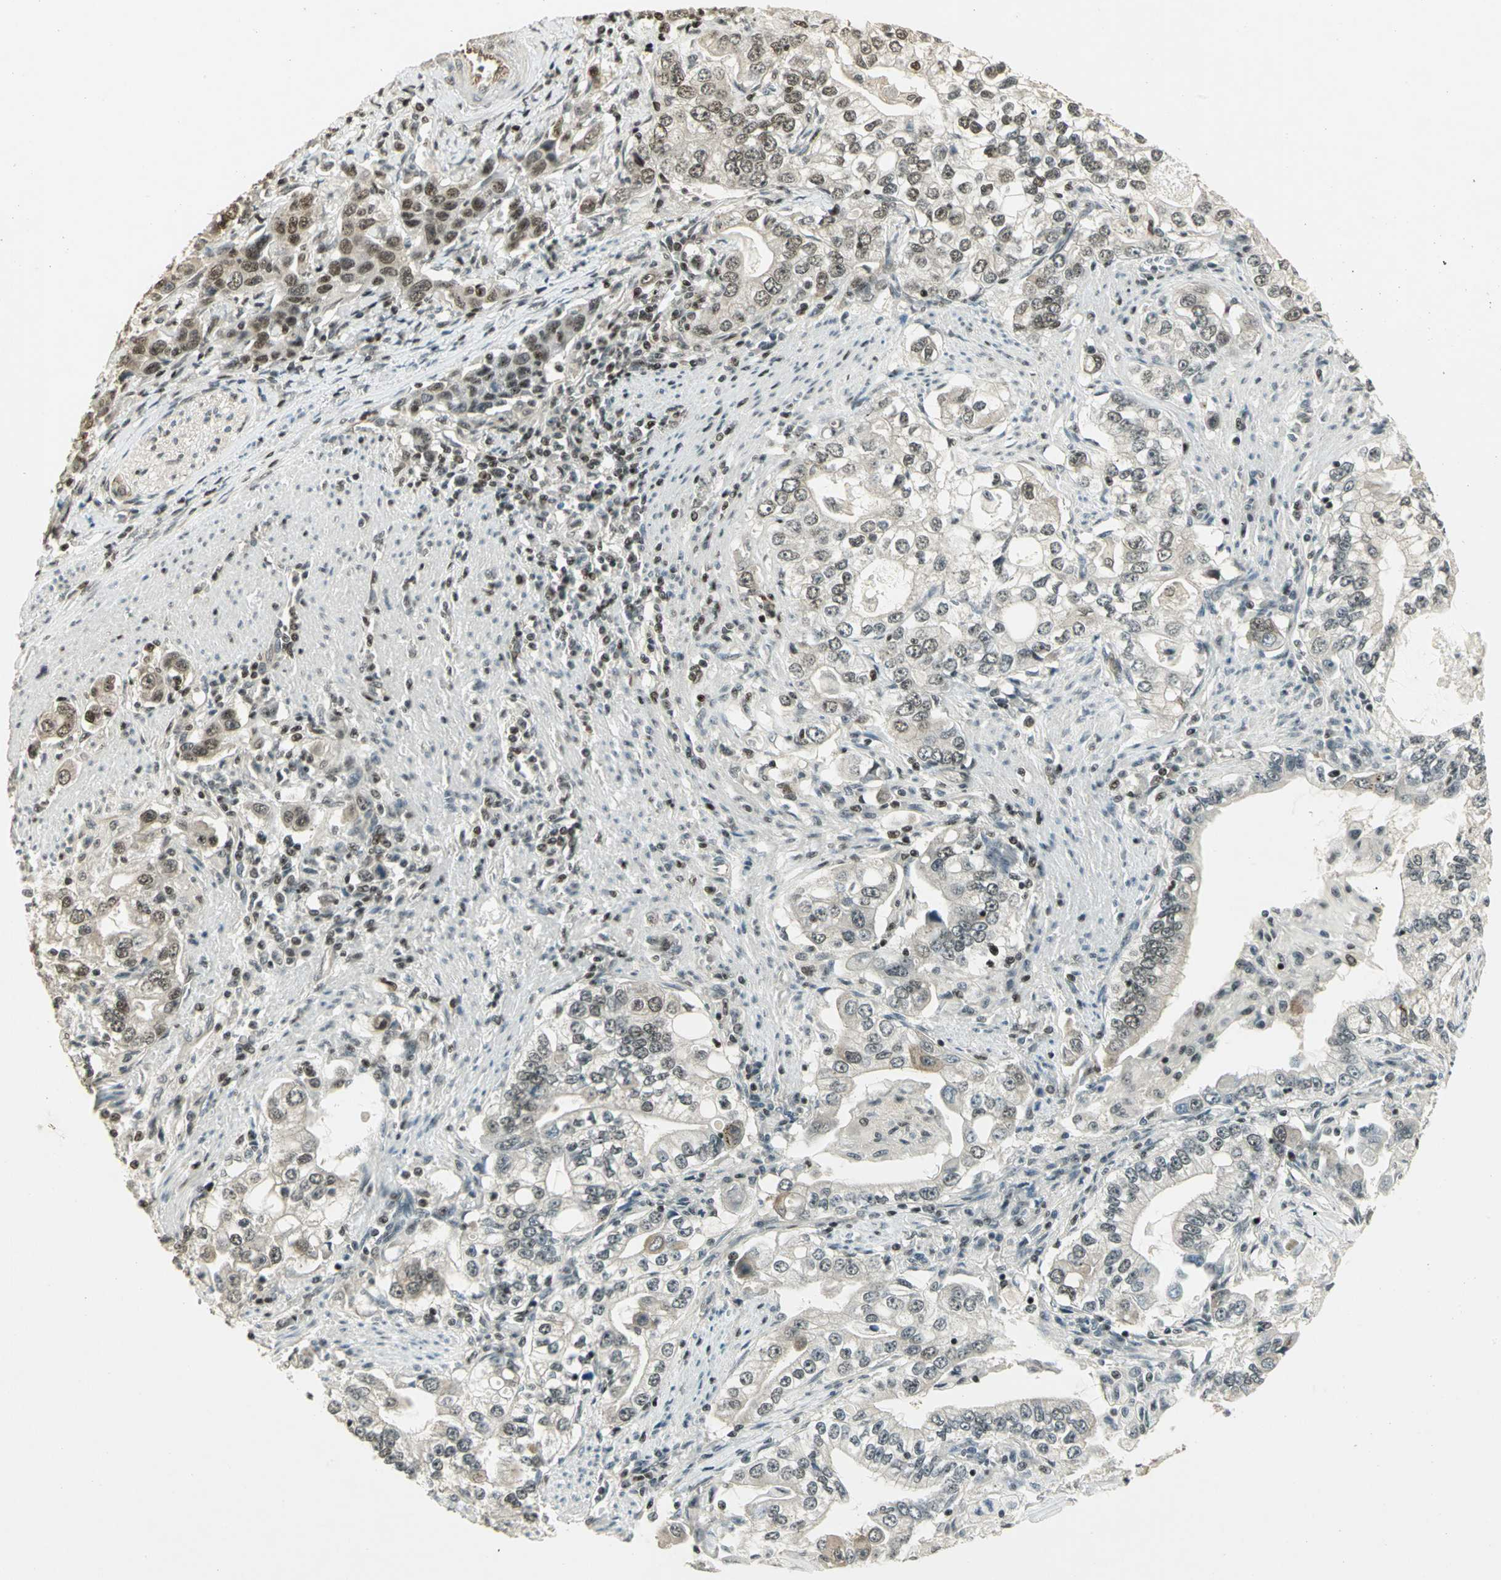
{"staining": {"intensity": "moderate", "quantity": "25%-75%", "location": "nuclear"}, "tissue": "stomach cancer", "cell_type": "Tumor cells", "image_type": "cancer", "snomed": [{"axis": "morphology", "description": "Adenocarcinoma, NOS"}, {"axis": "topography", "description": "Stomach, lower"}], "caption": "Stomach adenocarcinoma stained for a protein (brown) demonstrates moderate nuclear positive positivity in approximately 25%-75% of tumor cells.", "gene": "ELF1", "patient": {"sex": "female", "age": 72}}